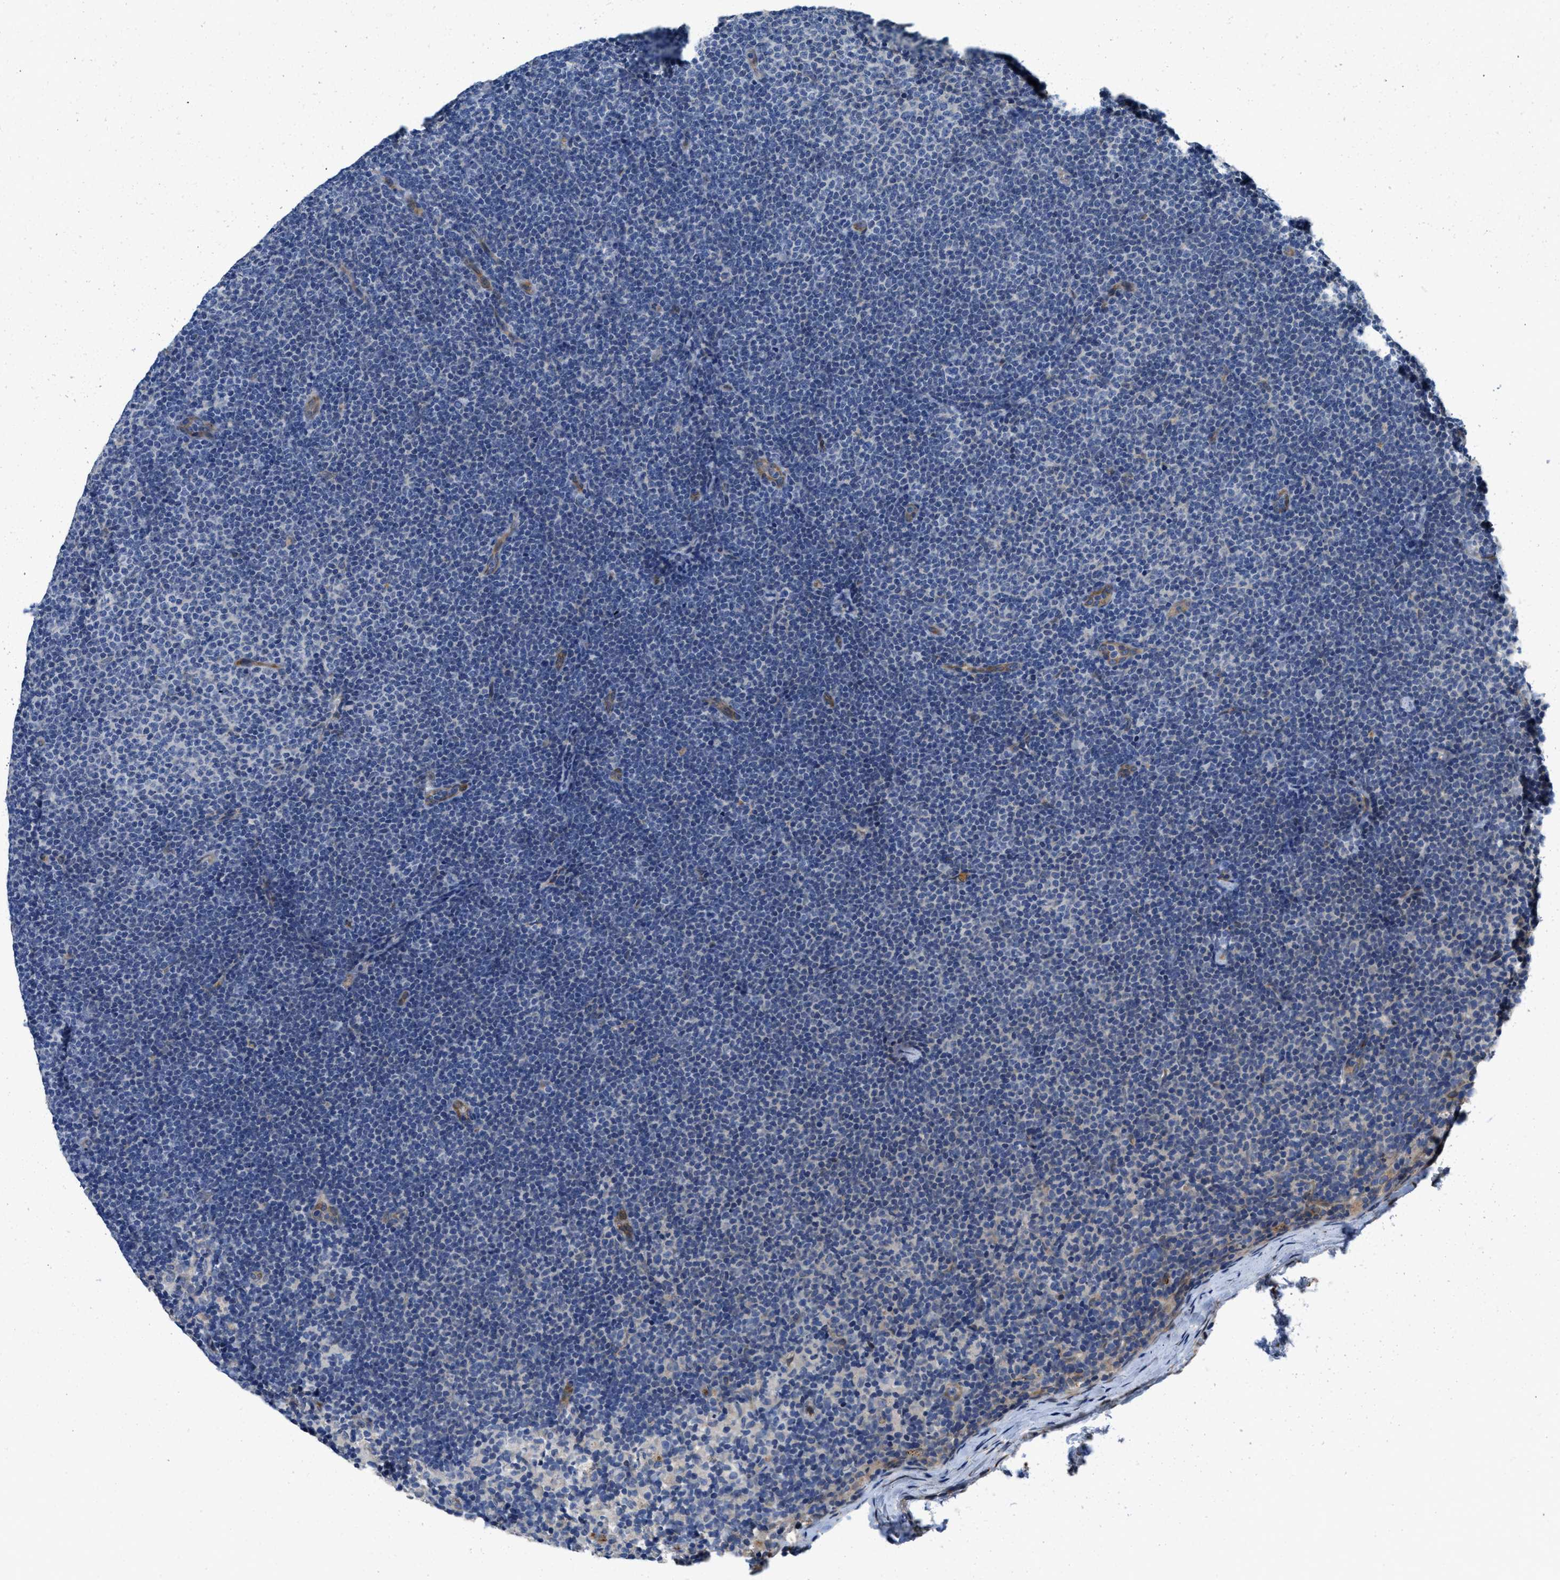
{"staining": {"intensity": "negative", "quantity": "none", "location": "none"}, "tissue": "lymphoma", "cell_type": "Tumor cells", "image_type": "cancer", "snomed": [{"axis": "morphology", "description": "Malignant lymphoma, non-Hodgkin's type, Low grade"}, {"axis": "topography", "description": "Lymph node"}], "caption": "IHC photomicrograph of neoplastic tissue: human low-grade malignant lymphoma, non-Hodgkin's type stained with DAB (3,3'-diaminobenzidine) demonstrates no significant protein staining in tumor cells. The staining is performed using DAB (3,3'-diaminobenzidine) brown chromogen with nuclei counter-stained in using hematoxylin.", "gene": "GGCX", "patient": {"sex": "female", "age": 53}}